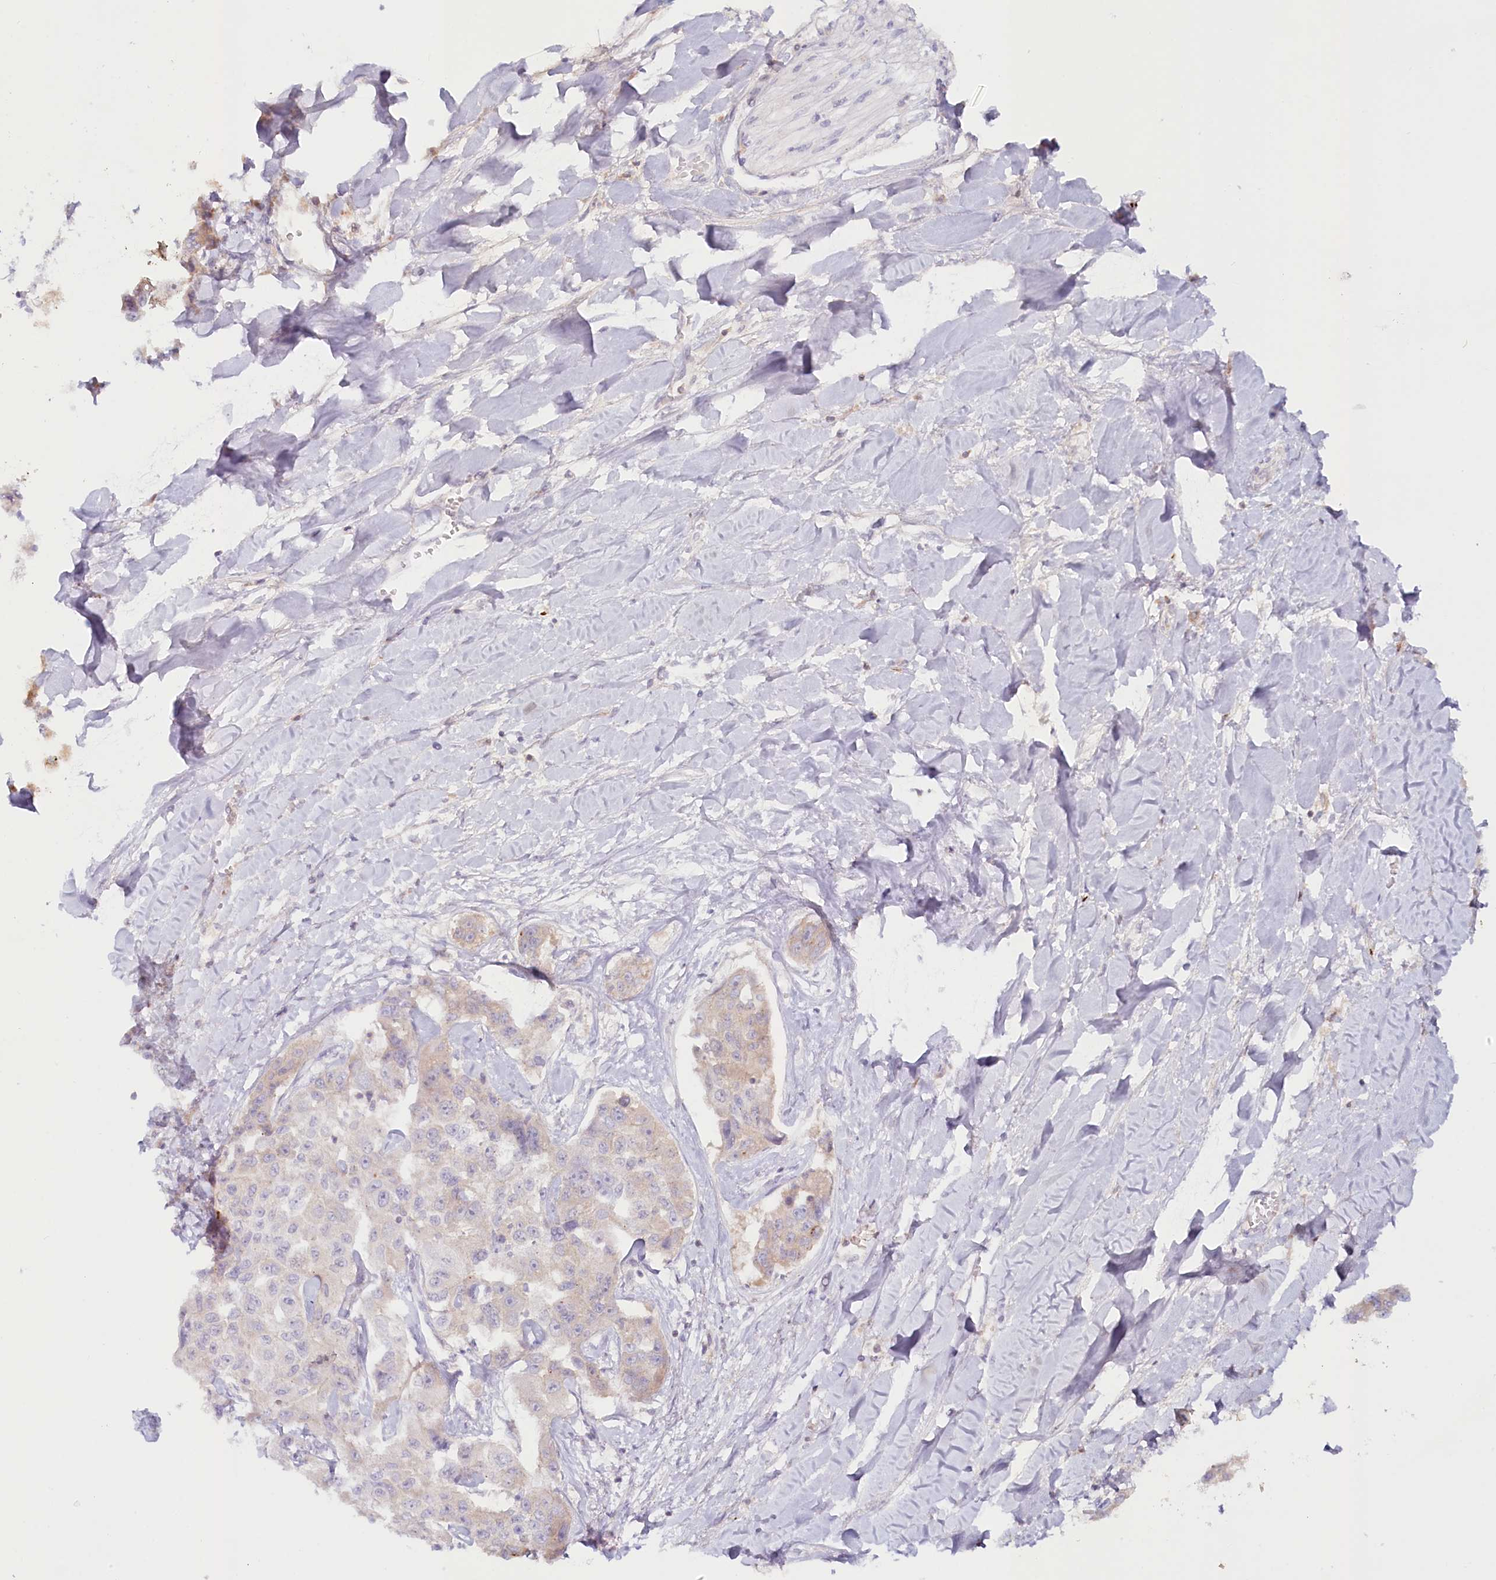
{"staining": {"intensity": "weak", "quantity": "25%-75%", "location": "cytoplasmic/membranous"}, "tissue": "liver cancer", "cell_type": "Tumor cells", "image_type": "cancer", "snomed": [{"axis": "morphology", "description": "Cholangiocarcinoma"}, {"axis": "topography", "description": "Liver"}], "caption": "Liver cholangiocarcinoma stained with a protein marker exhibits weak staining in tumor cells.", "gene": "PSAPL1", "patient": {"sex": "male", "age": 59}}